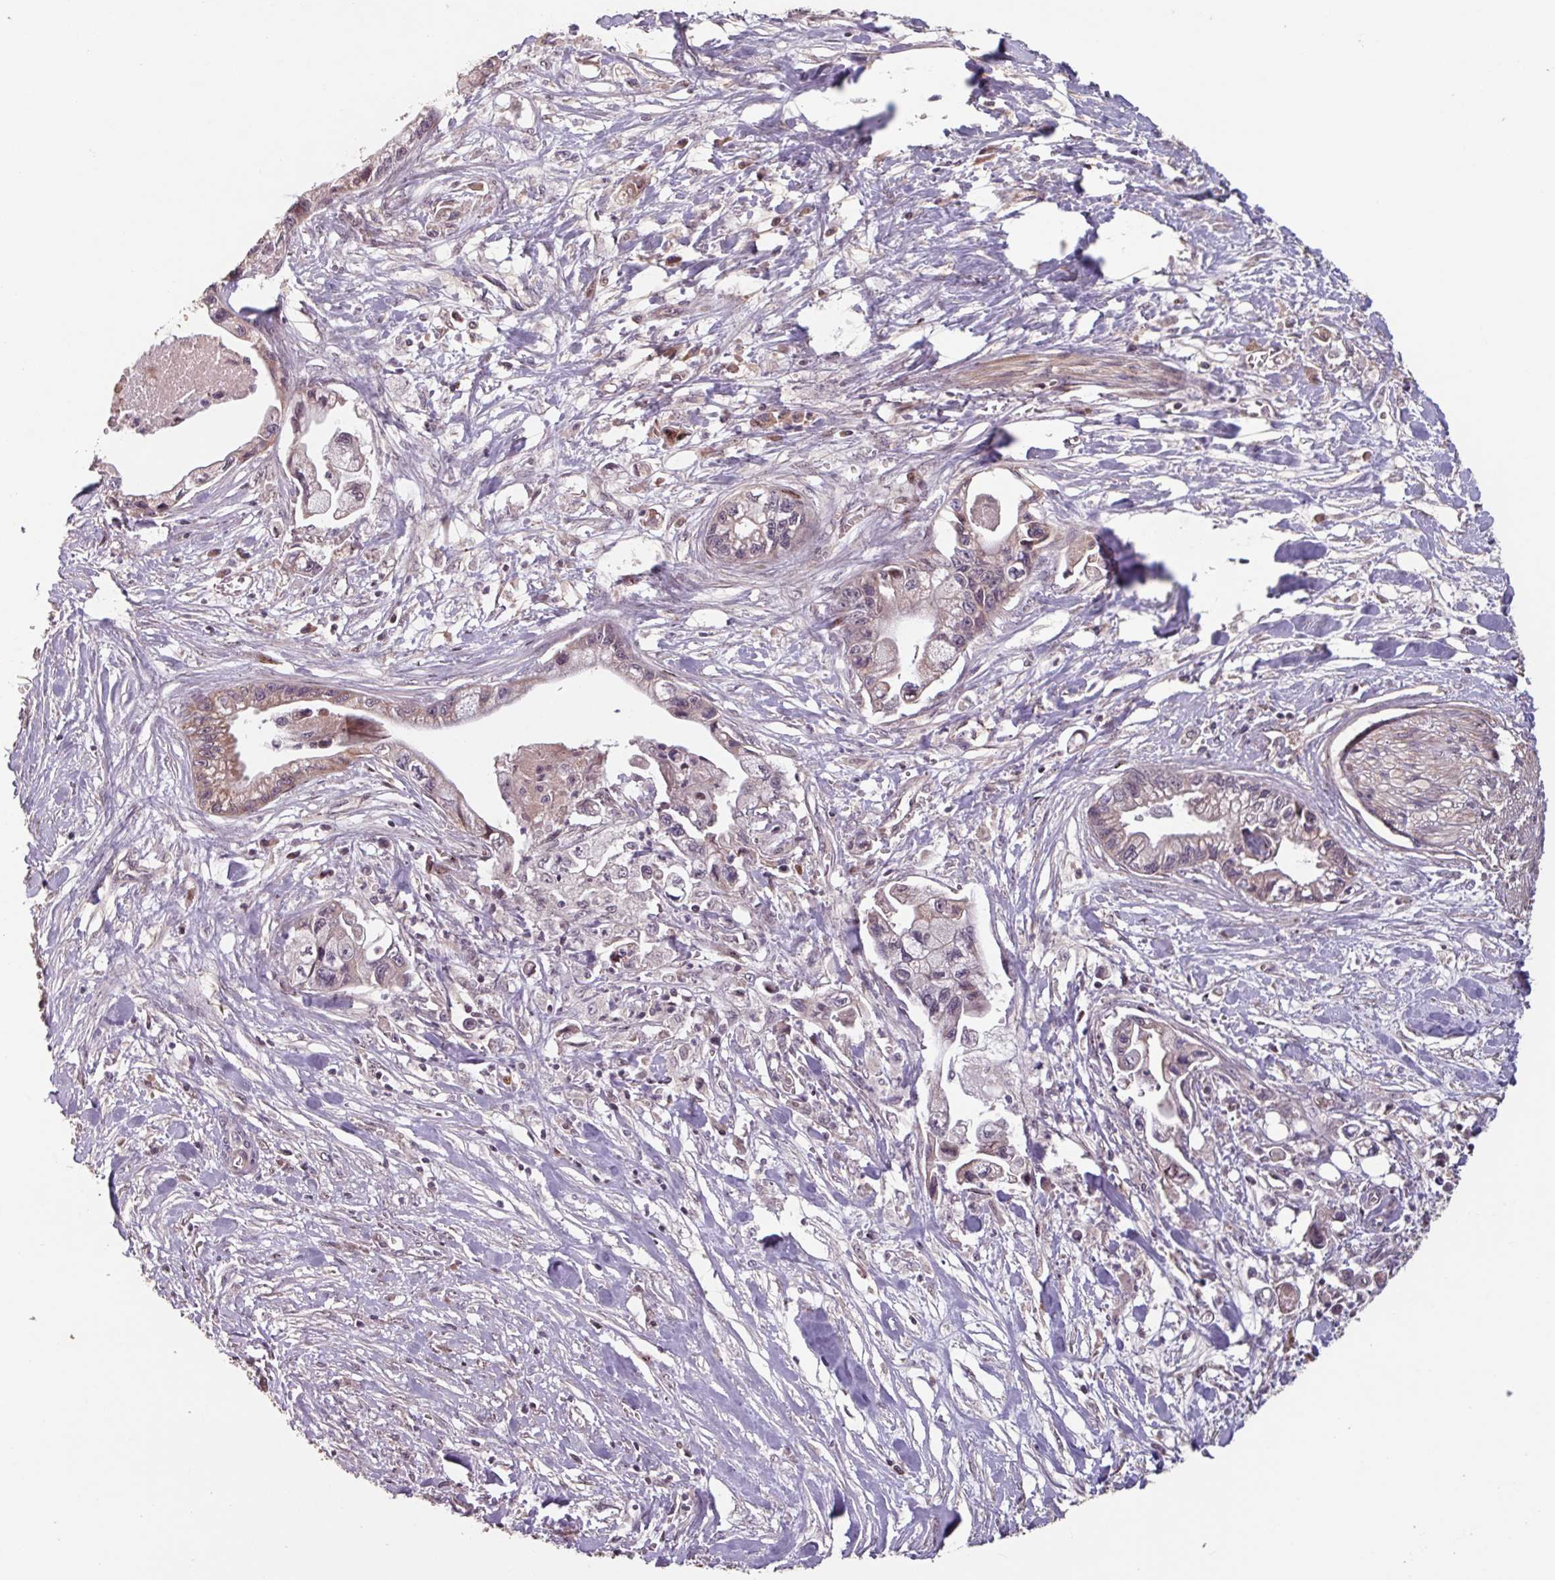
{"staining": {"intensity": "weak", "quantity": "25%-75%", "location": "cytoplasmic/membranous"}, "tissue": "pancreatic cancer", "cell_type": "Tumor cells", "image_type": "cancer", "snomed": [{"axis": "morphology", "description": "Adenocarcinoma, NOS"}, {"axis": "topography", "description": "Pancreas"}], "caption": "Weak cytoplasmic/membranous protein staining is present in approximately 25%-75% of tumor cells in pancreatic cancer (adenocarcinoma).", "gene": "TMEM88", "patient": {"sex": "male", "age": 61}}